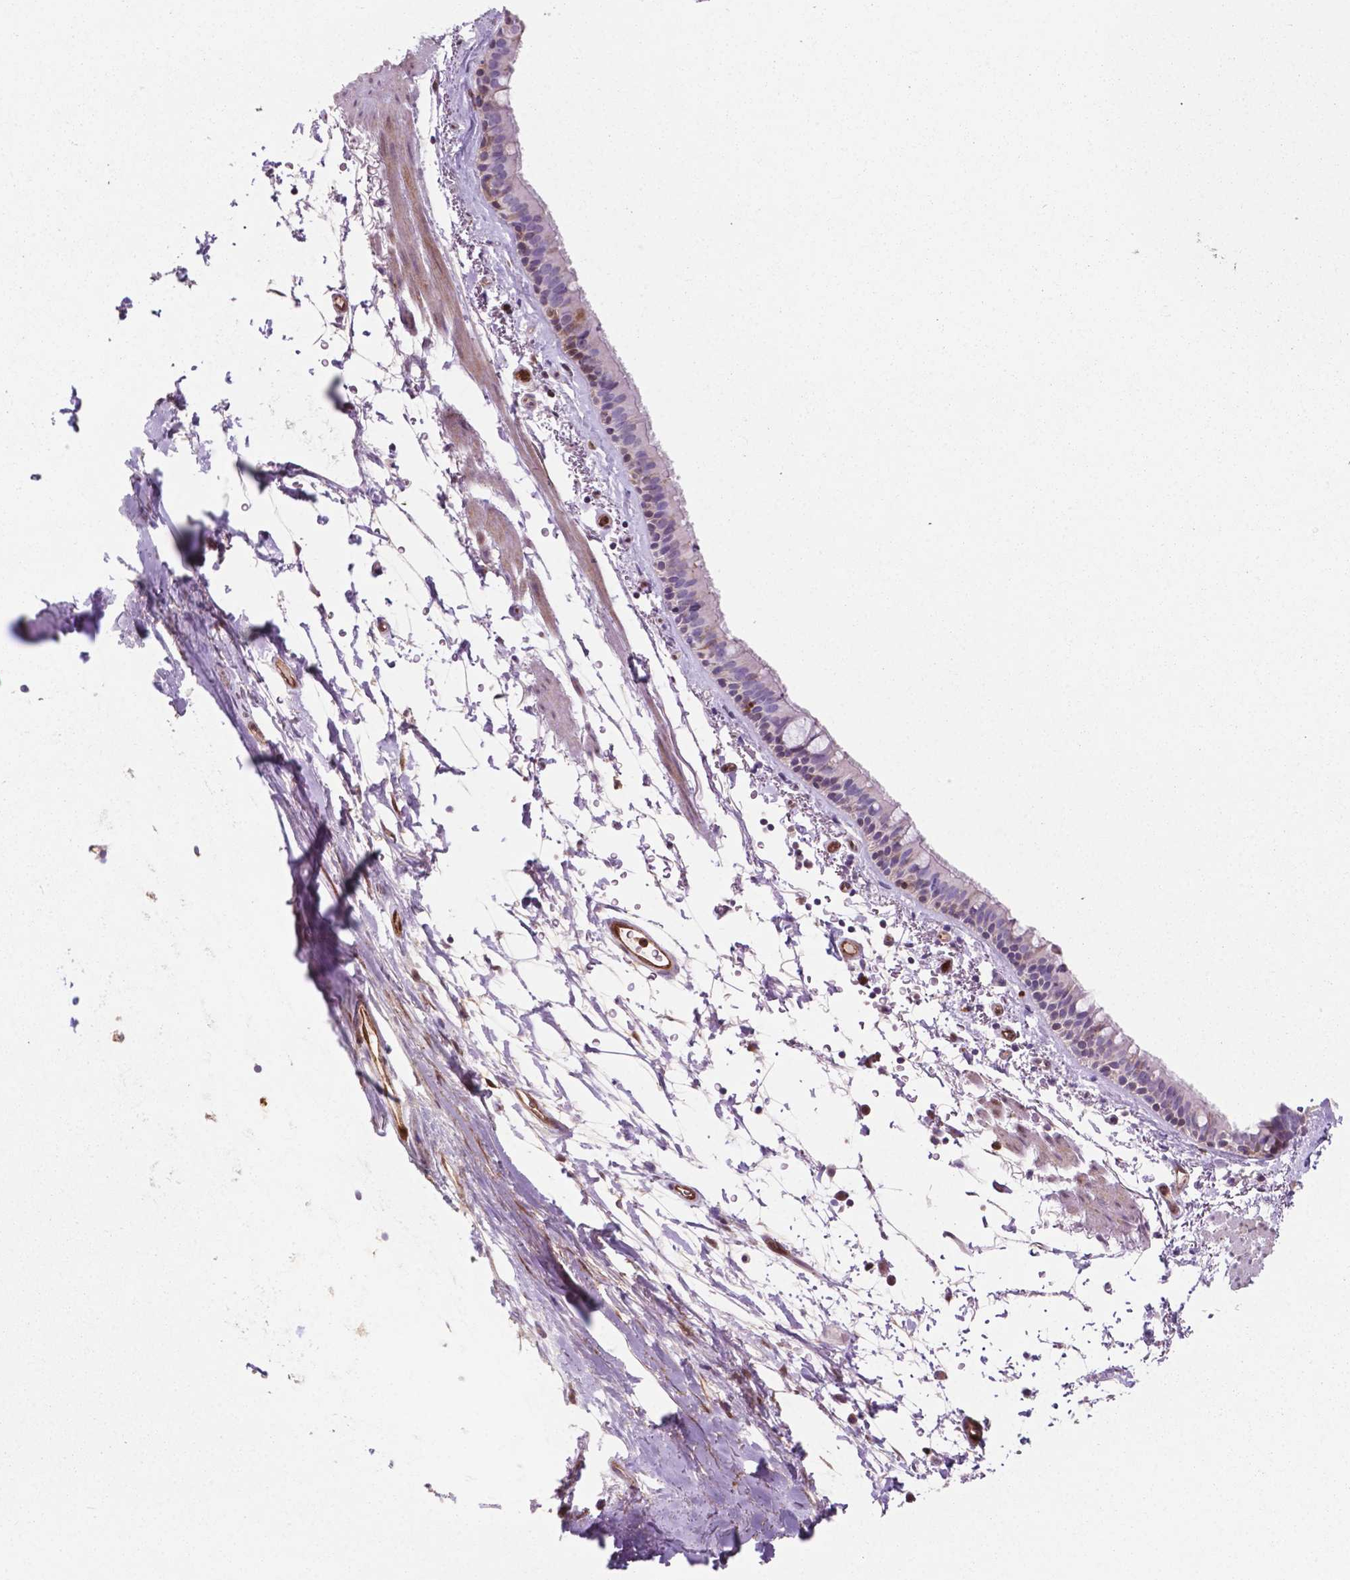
{"staining": {"intensity": "moderate", "quantity": "<25%", "location": "cytoplasmic/membranous"}, "tissue": "bronchus", "cell_type": "Respiratory epithelial cells", "image_type": "normal", "snomed": [{"axis": "morphology", "description": "Normal tissue, NOS"}, {"axis": "topography", "description": "Bronchus"}], "caption": "Immunohistochemical staining of unremarkable bronchus exhibits <25% levels of moderate cytoplasmic/membranous protein positivity in about <25% of respiratory epithelial cells.", "gene": "LDHA", "patient": {"sex": "female", "age": 61}}